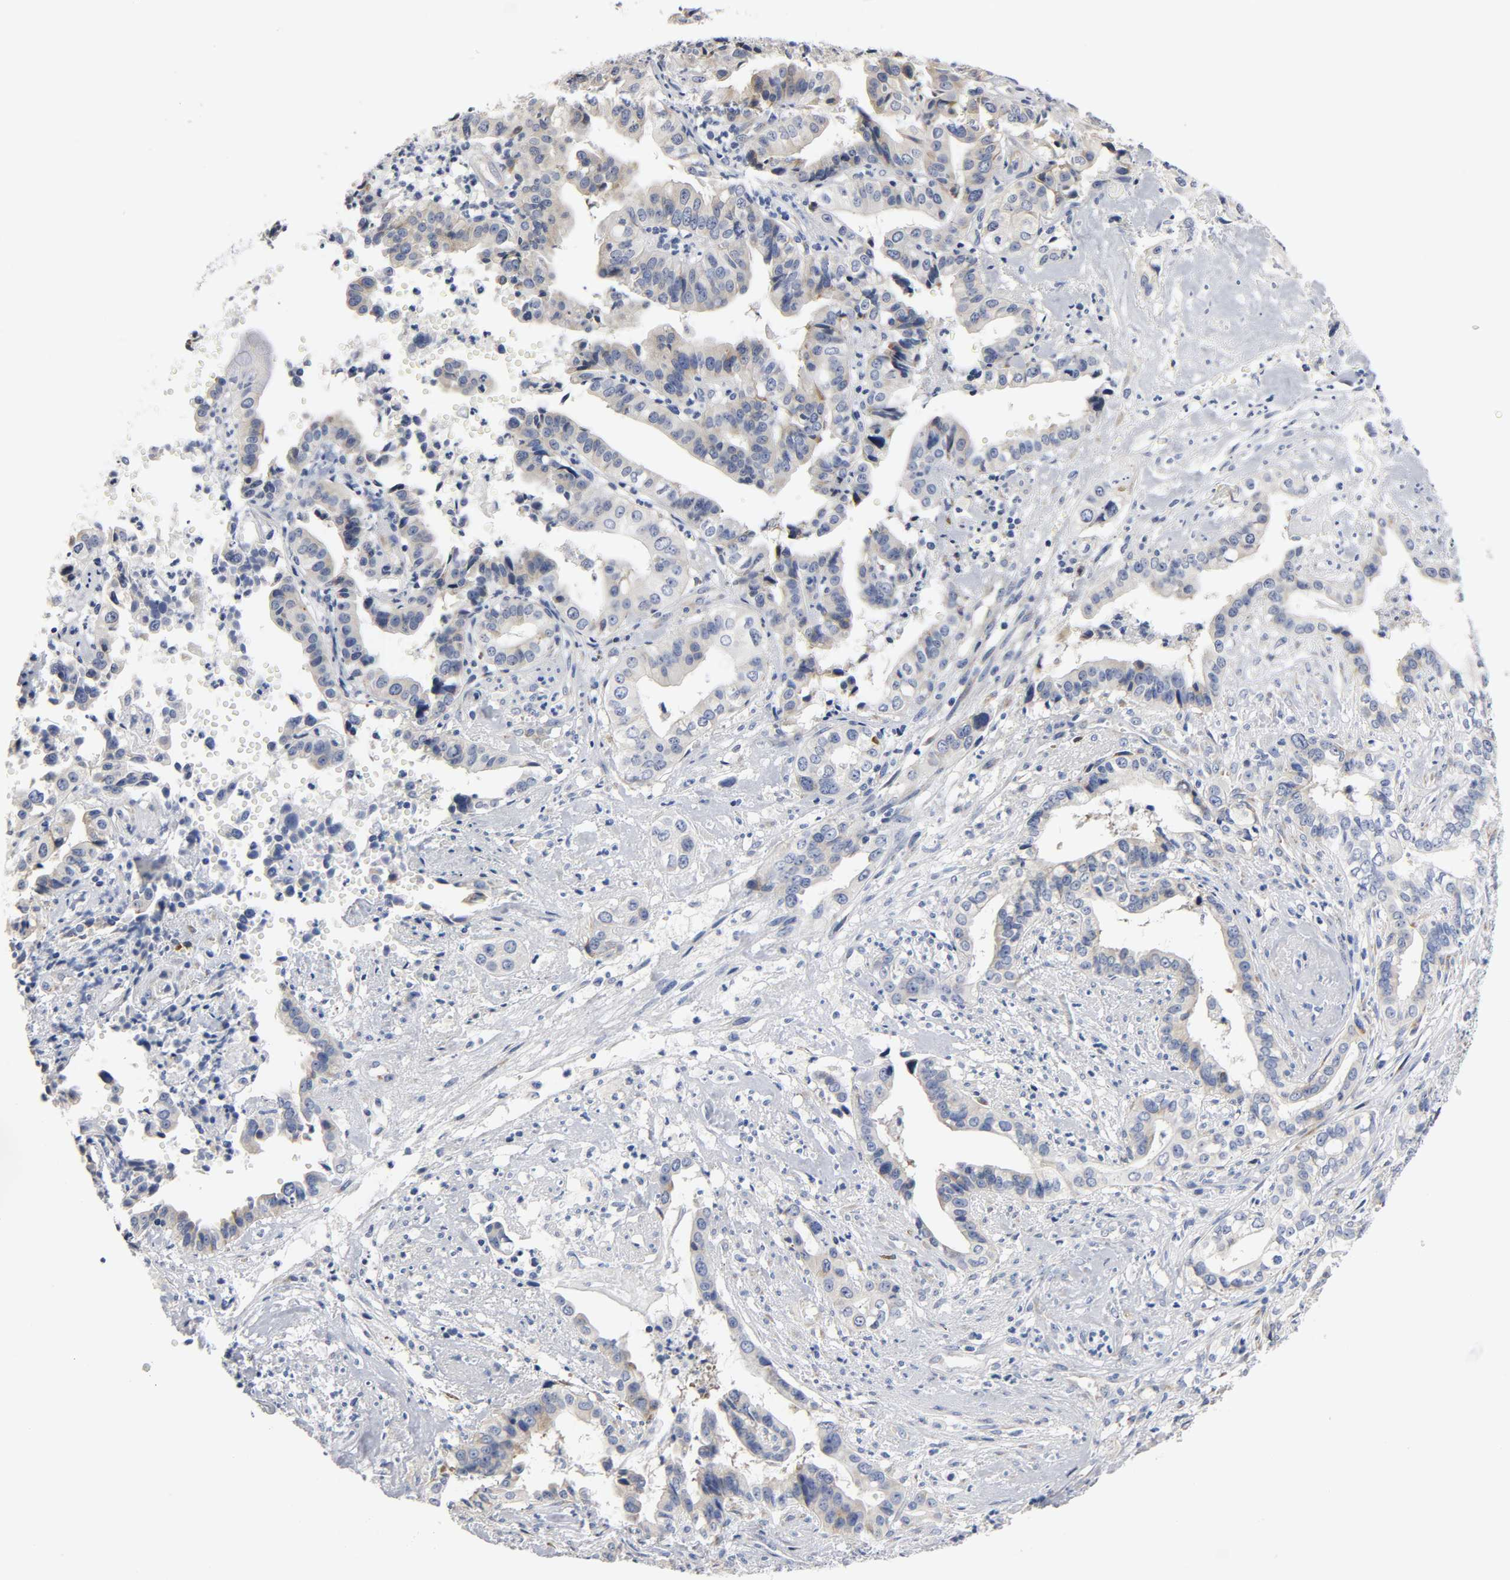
{"staining": {"intensity": "weak", "quantity": "25%-75%", "location": "cytoplasmic/membranous"}, "tissue": "liver cancer", "cell_type": "Tumor cells", "image_type": "cancer", "snomed": [{"axis": "morphology", "description": "Cholangiocarcinoma"}, {"axis": "topography", "description": "Liver"}], "caption": "Liver cancer (cholangiocarcinoma) stained with a protein marker reveals weak staining in tumor cells.", "gene": "REL", "patient": {"sex": "female", "age": 61}}